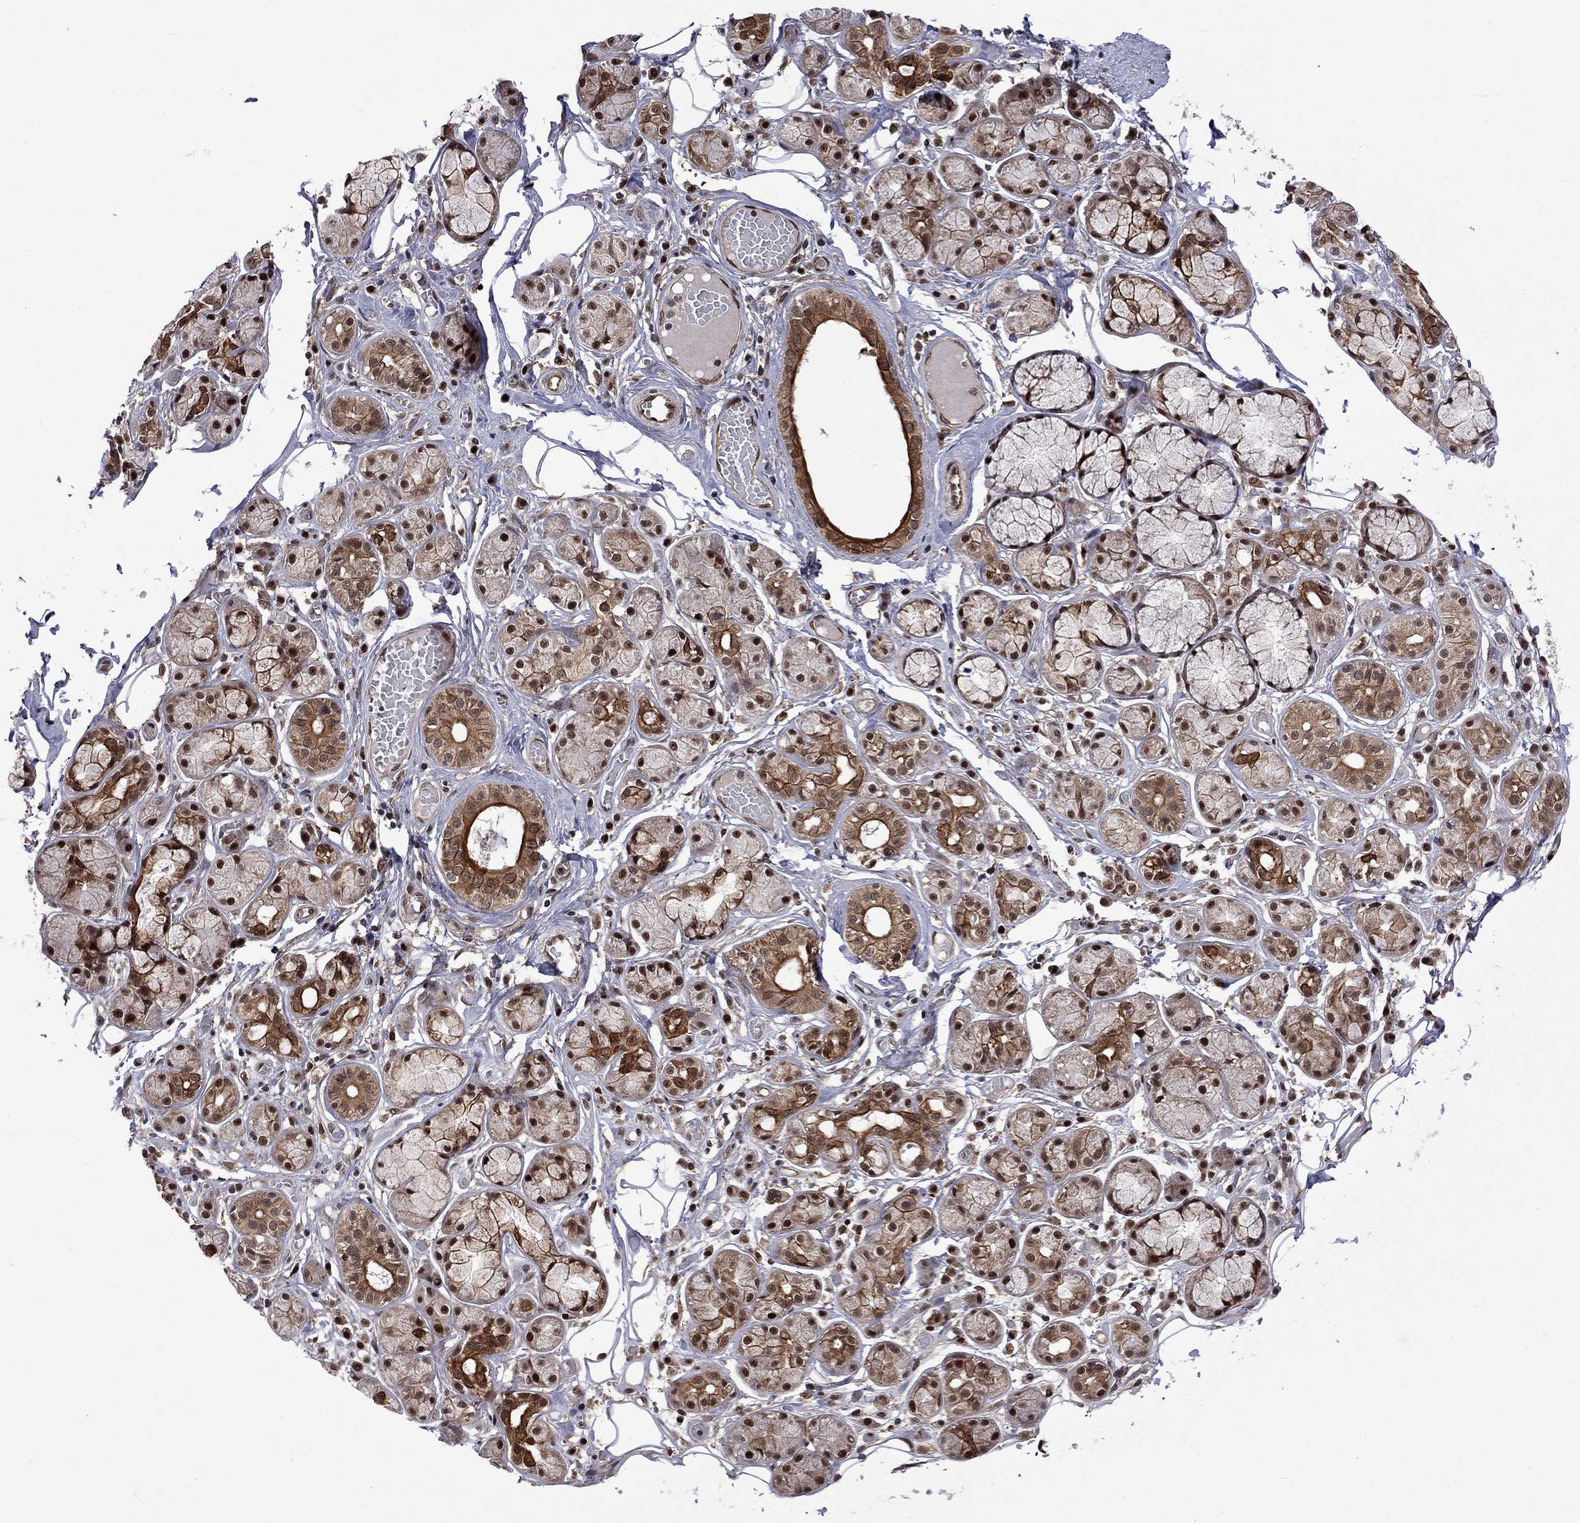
{"staining": {"intensity": "moderate", "quantity": "25%-75%", "location": "cytoplasmic/membranous,nuclear"}, "tissue": "salivary gland", "cell_type": "Glandular cells", "image_type": "normal", "snomed": [{"axis": "morphology", "description": "Normal tissue, NOS"}, {"axis": "topography", "description": "Salivary gland"}, {"axis": "topography", "description": "Peripheral nerve tissue"}], "caption": "Moderate cytoplasmic/membranous,nuclear expression is identified in approximately 25%-75% of glandular cells in normal salivary gland.", "gene": "KPNA3", "patient": {"sex": "male", "age": 71}}